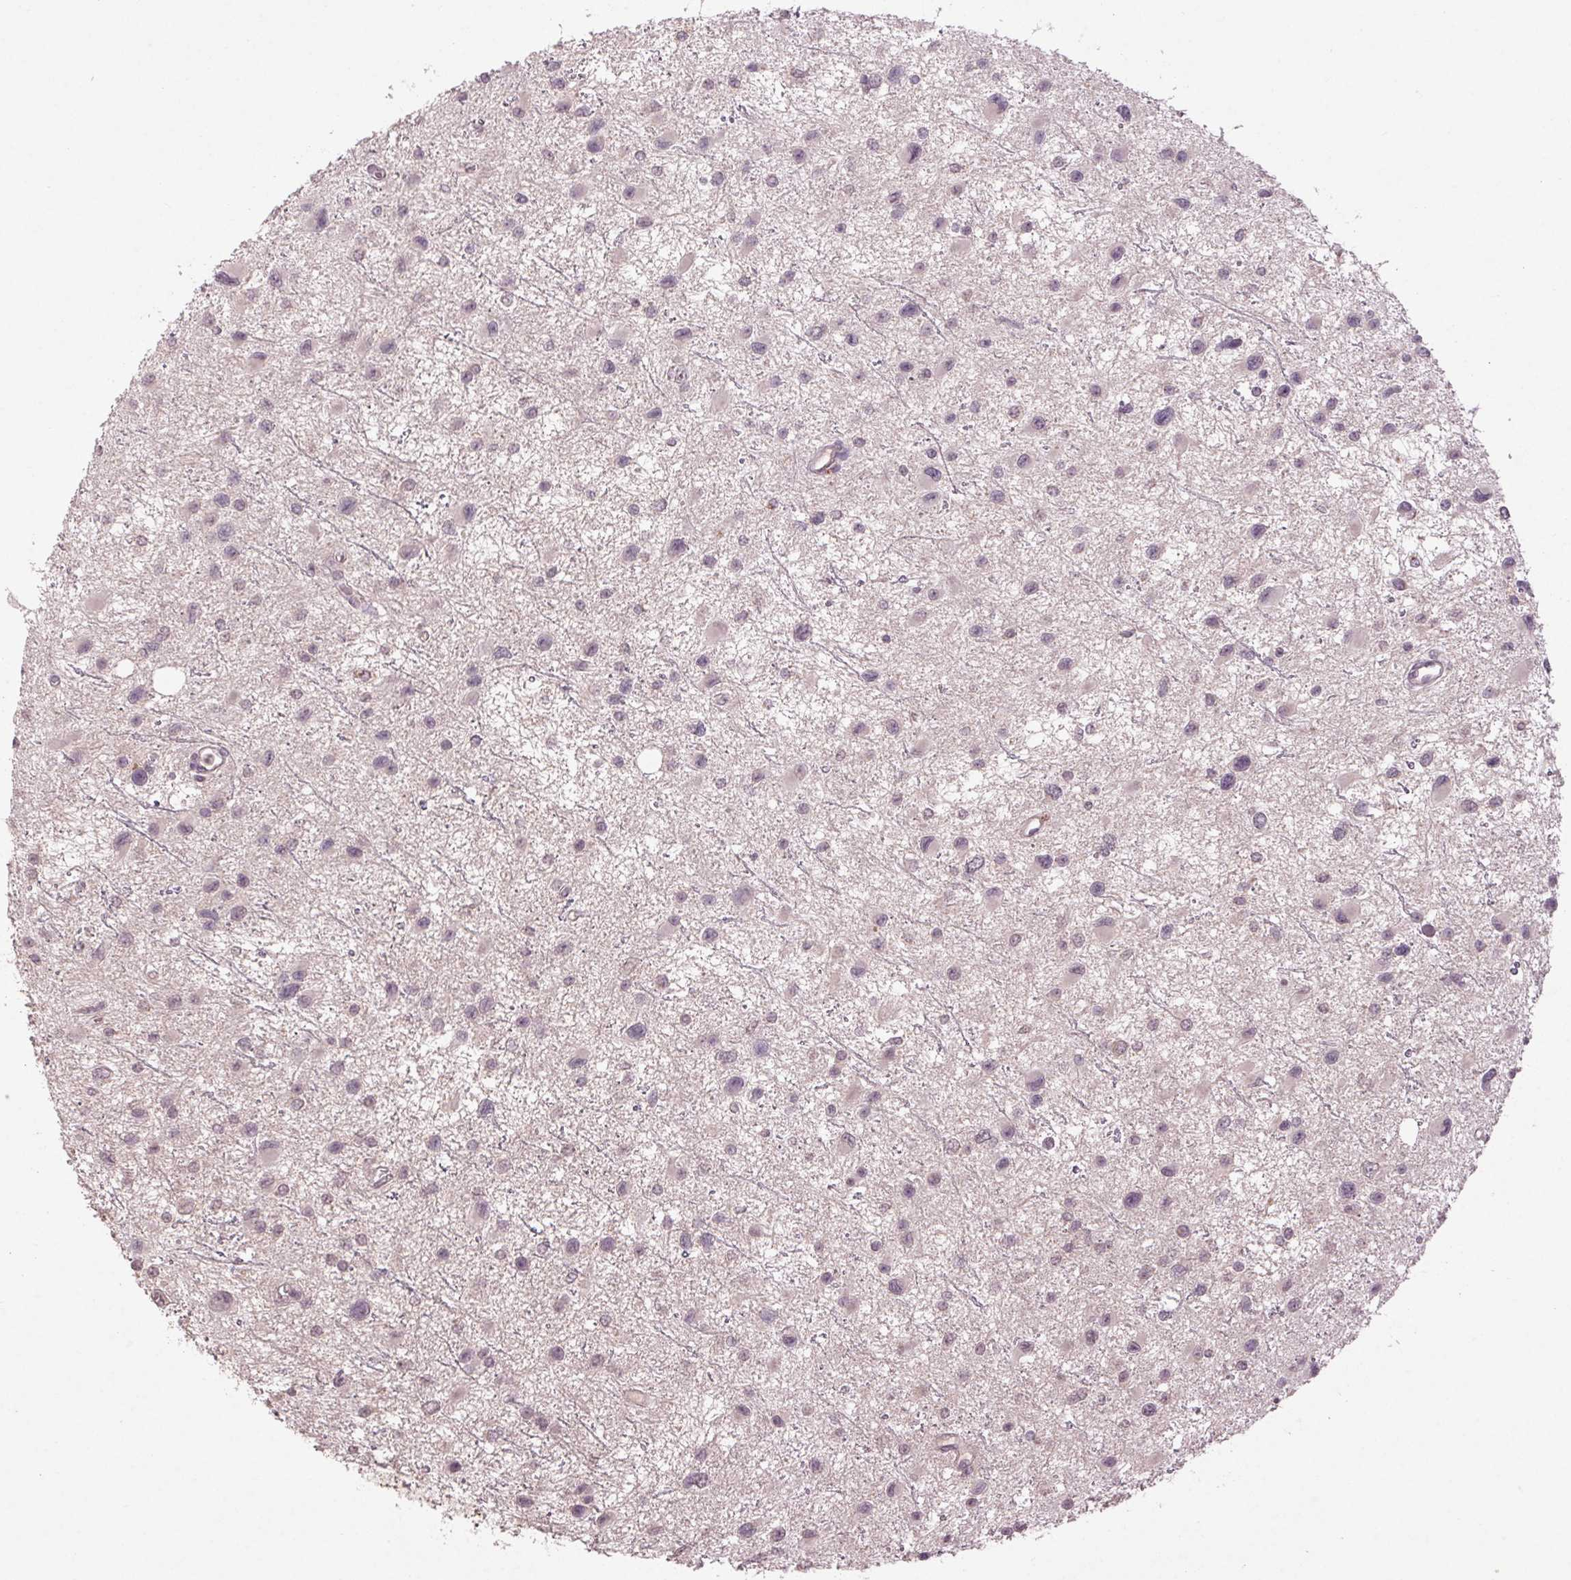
{"staining": {"intensity": "negative", "quantity": "none", "location": "none"}, "tissue": "glioma", "cell_type": "Tumor cells", "image_type": "cancer", "snomed": [{"axis": "morphology", "description": "Glioma, malignant, Low grade"}, {"axis": "topography", "description": "Brain"}], "caption": "Immunohistochemistry (IHC) of malignant low-grade glioma shows no staining in tumor cells.", "gene": "KLRC3", "patient": {"sex": "female", "age": 32}}